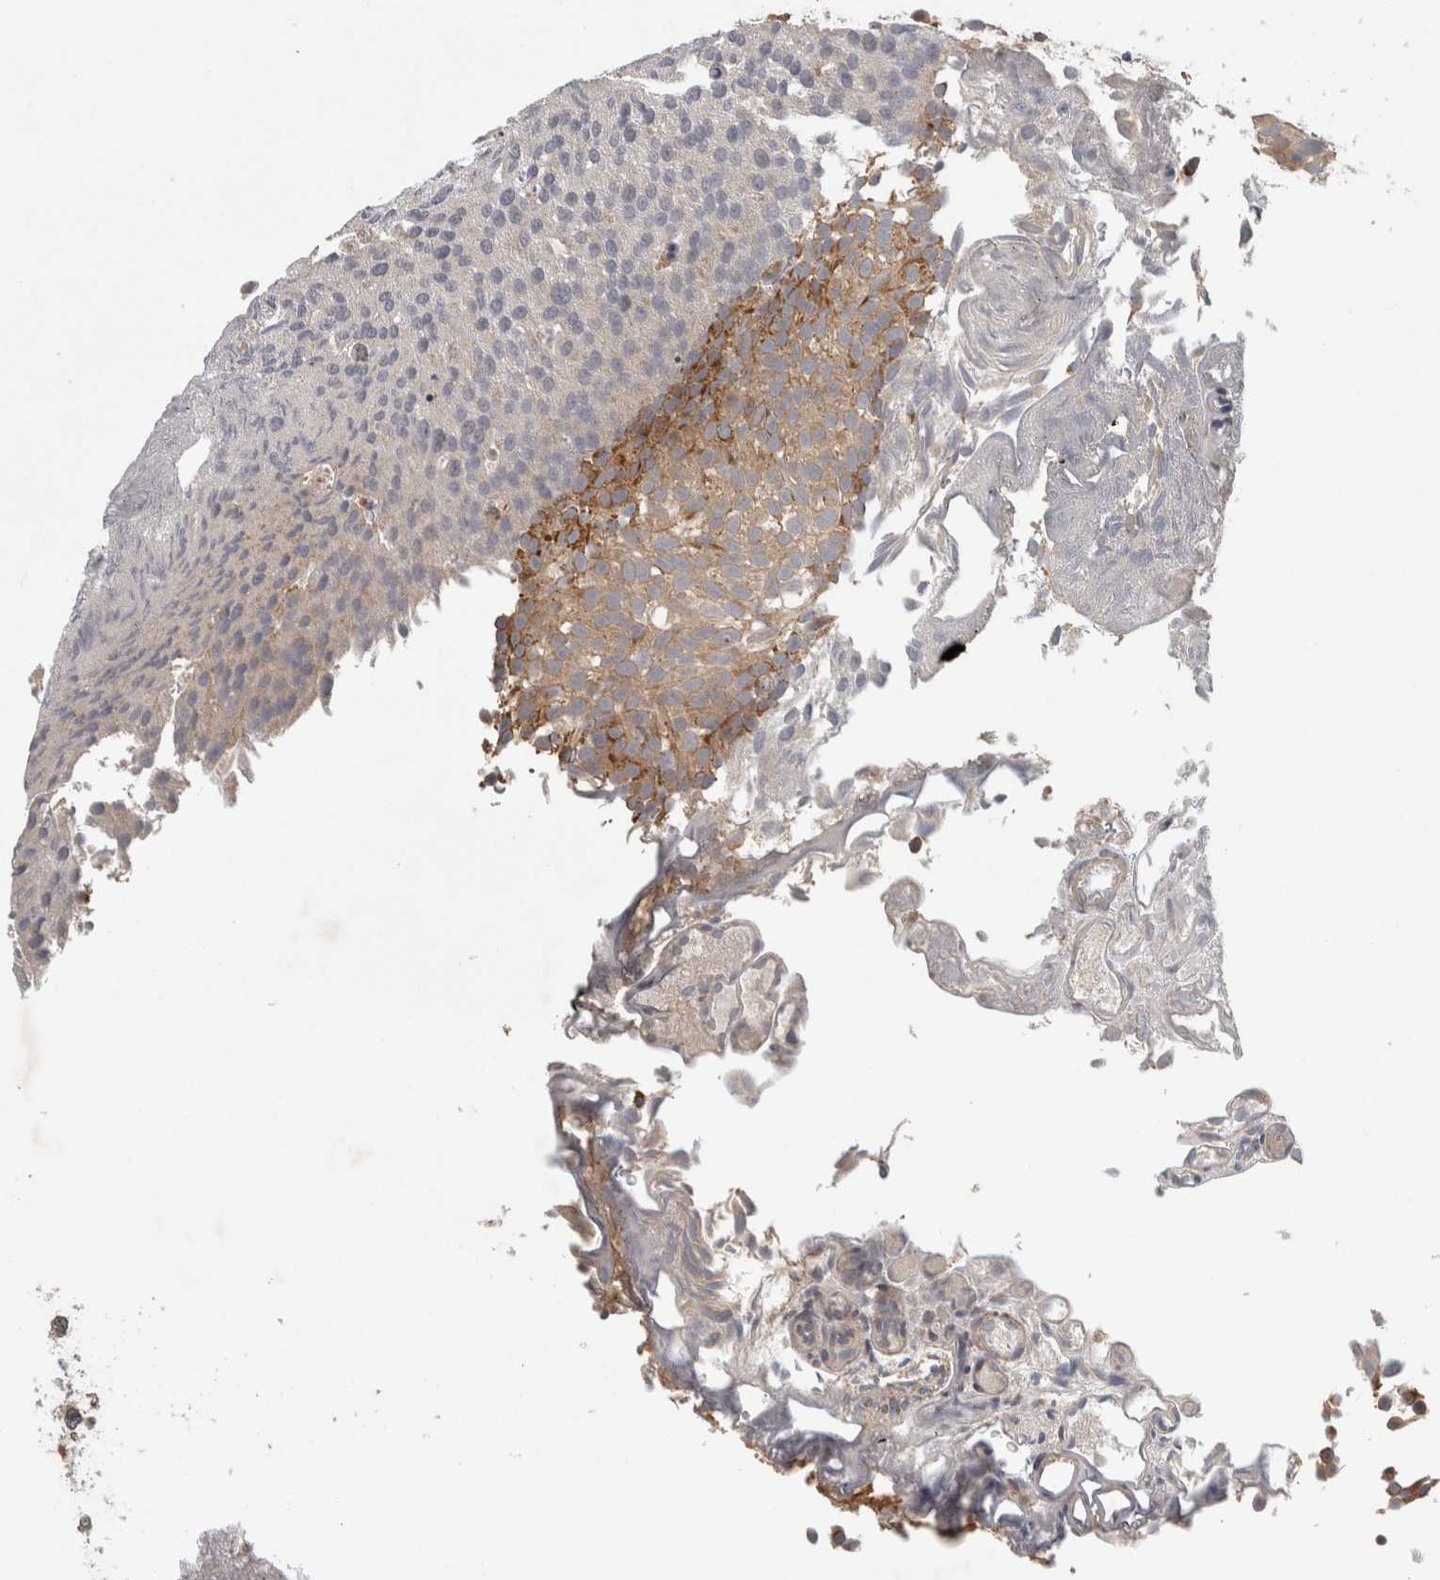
{"staining": {"intensity": "moderate", "quantity": "25%-75%", "location": "cytoplasmic/membranous"}, "tissue": "urothelial cancer", "cell_type": "Tumor cells", "image_type": "cancer", "snomed": [{"axis": "morphology", "description": "Urothelial carcinoma, Low grade"}, {"axis": "topography", "description": "Urinary bladder"}], "caption": "An IHC photomicrograph of neoplastic tissue is shown. Protein staining in brown highlights moderate cytoplasmic/membranous positivity in urothelial cancer within tumor cells.", "gene": "KDM8", "patient": {"sex": "male", "age": 78}}